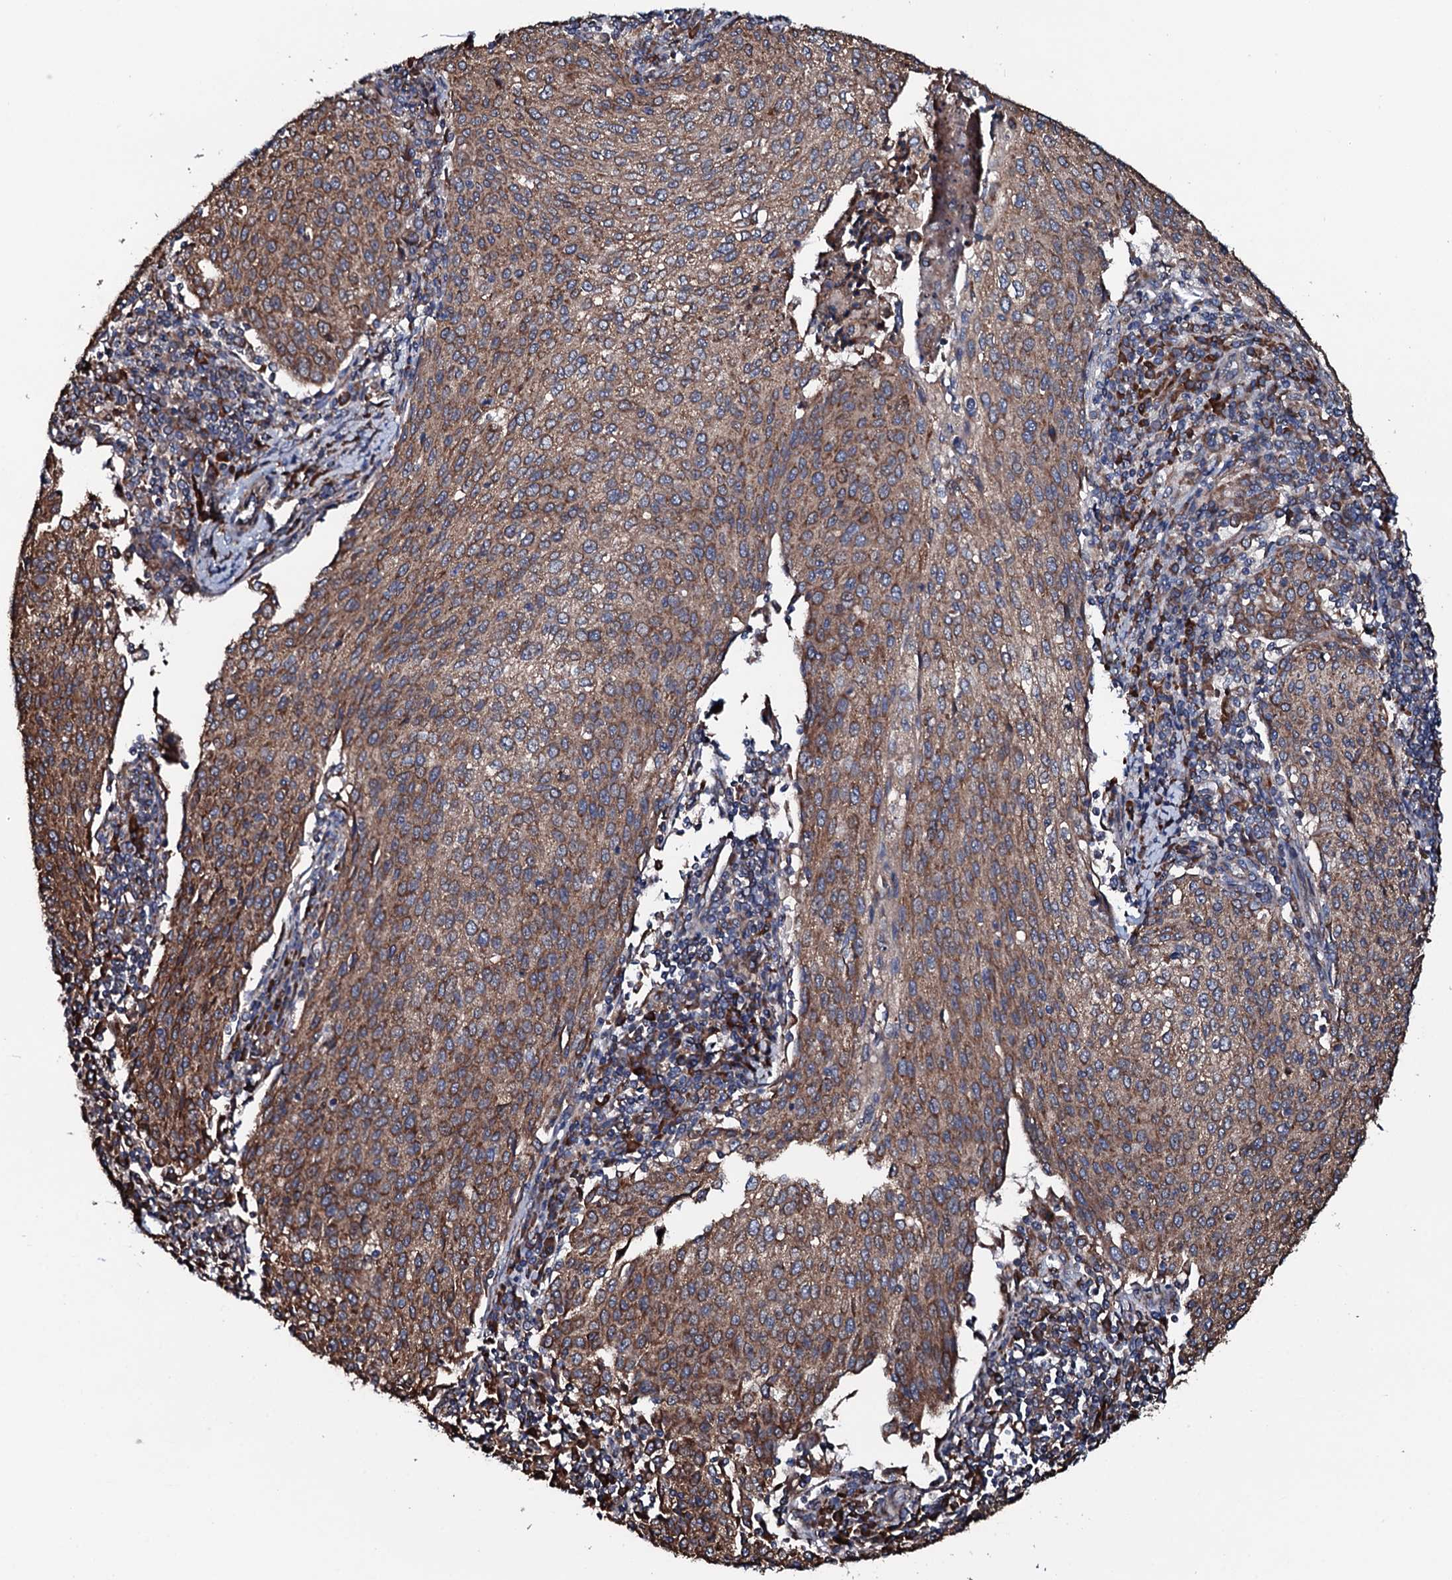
{"staining": {"intensity": "moderate", "quantity": ">75%", "location": "cytoplasmic/membranous"}, "tissue": "cervical cancer", "cell_type": "Tumor cells", "image_type": "cancer", "snomed": [{"axis": "morphology", "description": "Squamous cell carcinoma, NOS"}, {"axis": "topography", "description": "Cervix"}], "caption": "A photomicrograph of human squamous cell carcinoma (cervical) stained for a protein displays moderate cytoplasmic/membranous brown staining in tumor cells.", "gene": "RAB12", "patient": {"sex": "female", "age": 46}}